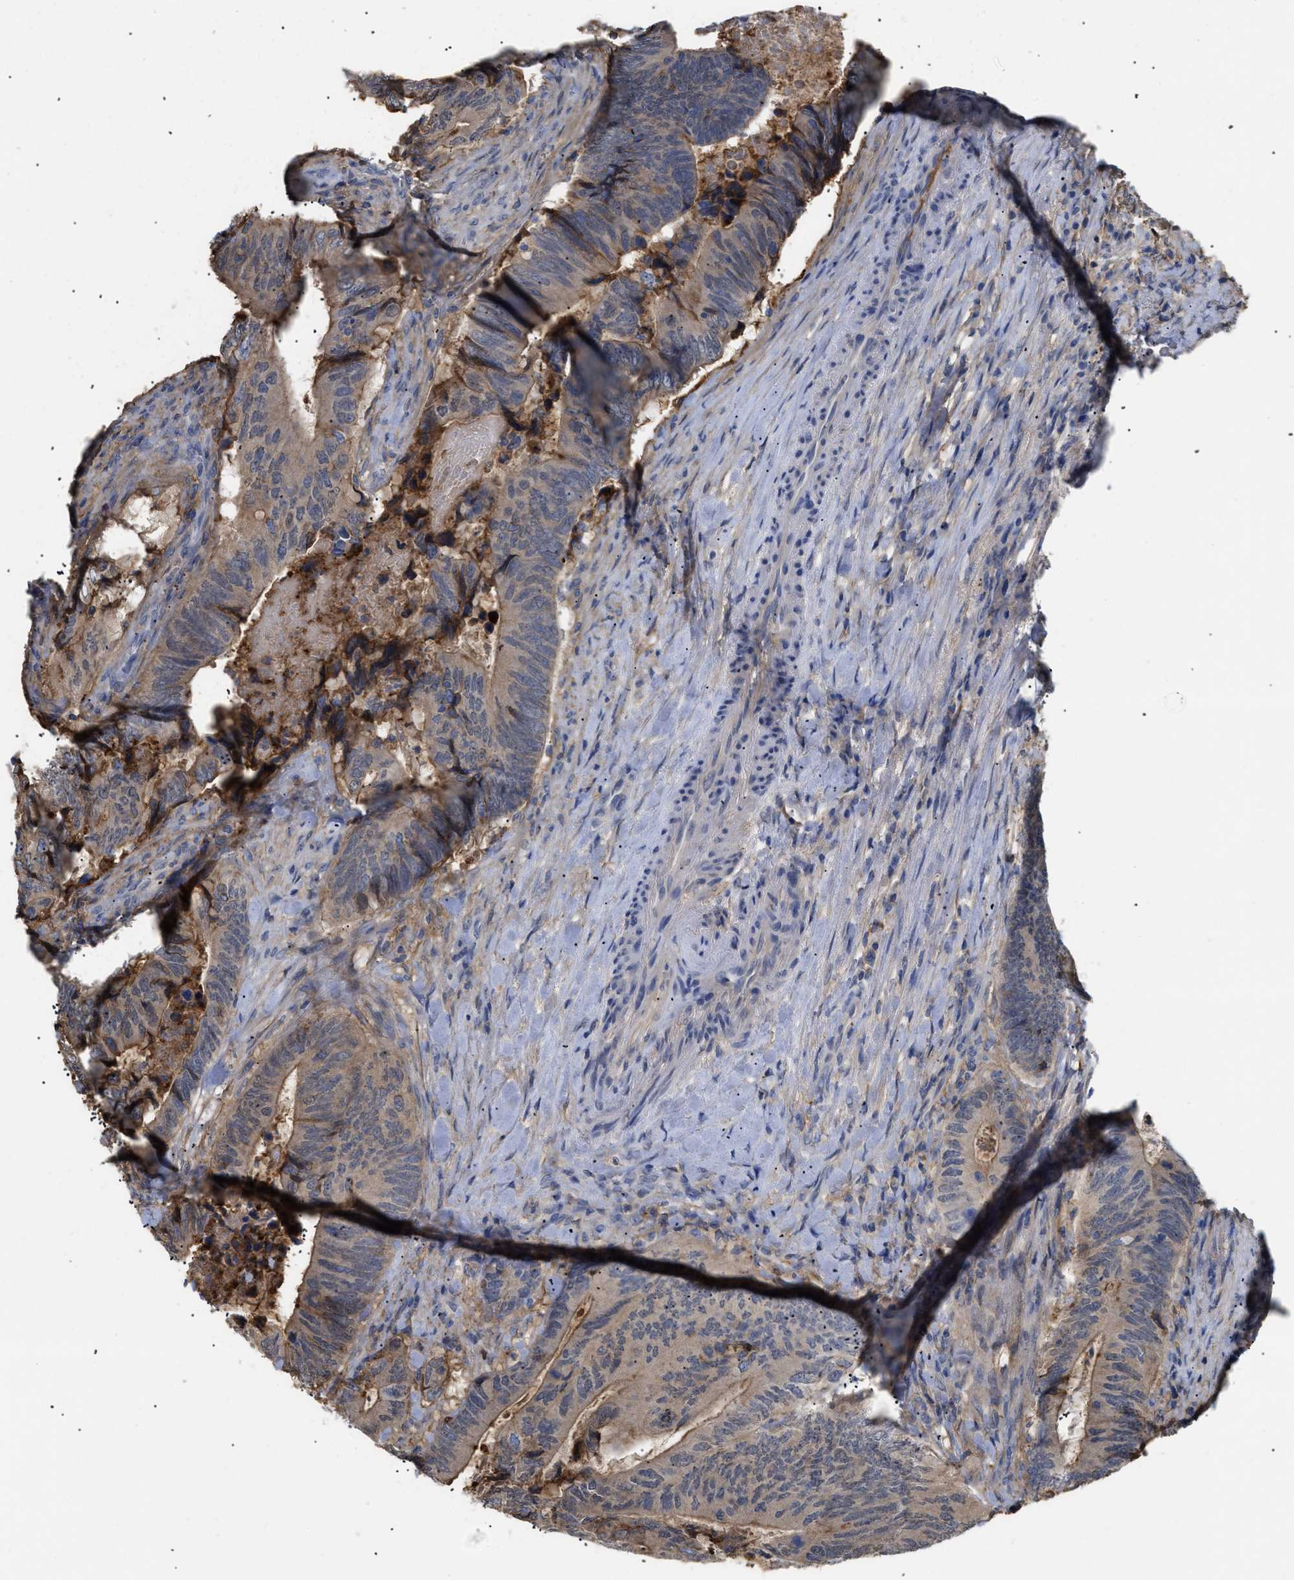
{"staining": {"intensity": "moderate", "quantity": "25%-75%", "location": "cytoplasmic/membranous"}, "tissue": "colorectal cancer", "cell_type": "Tumor cells", "image_type": "cancer", "snomed": [{"axis": "morphology", "description": "Normal tissue, NOS"}, {"axis": "morphology", "description": "Adenocarcinoma, NOS"}, {"axis": "topography", "description": "Colon"}], "caption": "This is an image of immunohistochemistry (IHC) staining of colorectal adenocarcinoma, which shows moderate staining in the cytoplasmic/membranous of tumor cells.", "gene": "ANXA4", "patient": {"sex": "male", "age": 56}}